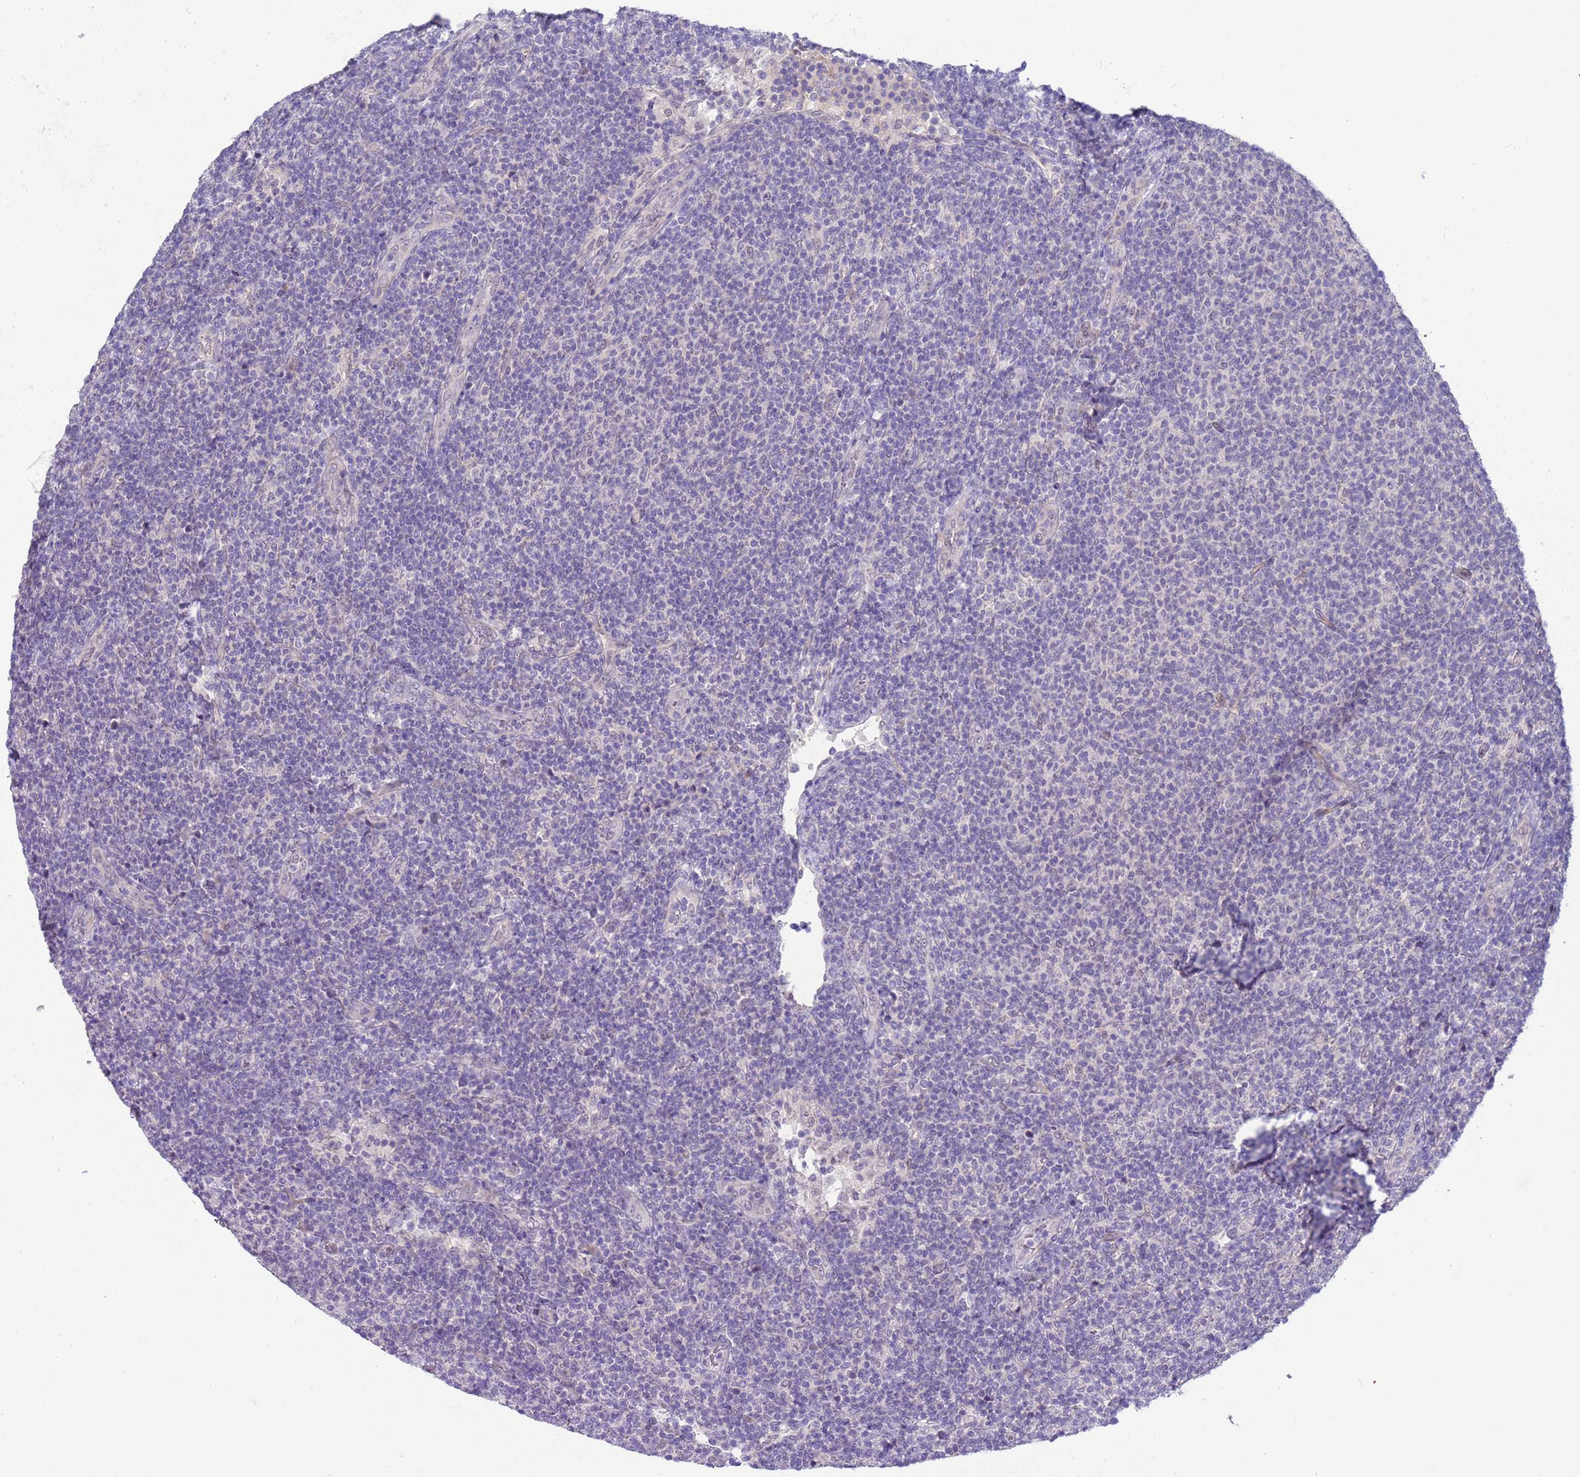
{"staining": {"intensity": "negative", "quantity": "none", "location": "none"}, "tissue": "lymphoma", "cell_type": "Tumor cells", "image_type": "cancer", "snomed": [{"axis": "morphology", "description": "Malignant lymphoma, non-Hodgkin's type, Low grade"}, {"axis": "topography", "description": "Lymph node"}], "caption": "This is an IHC micrograph of human lymphoma. There is no positivity in tumor cells.", "gene": "TRMT10A", "patient": {"sex": "male", "age": 66}}